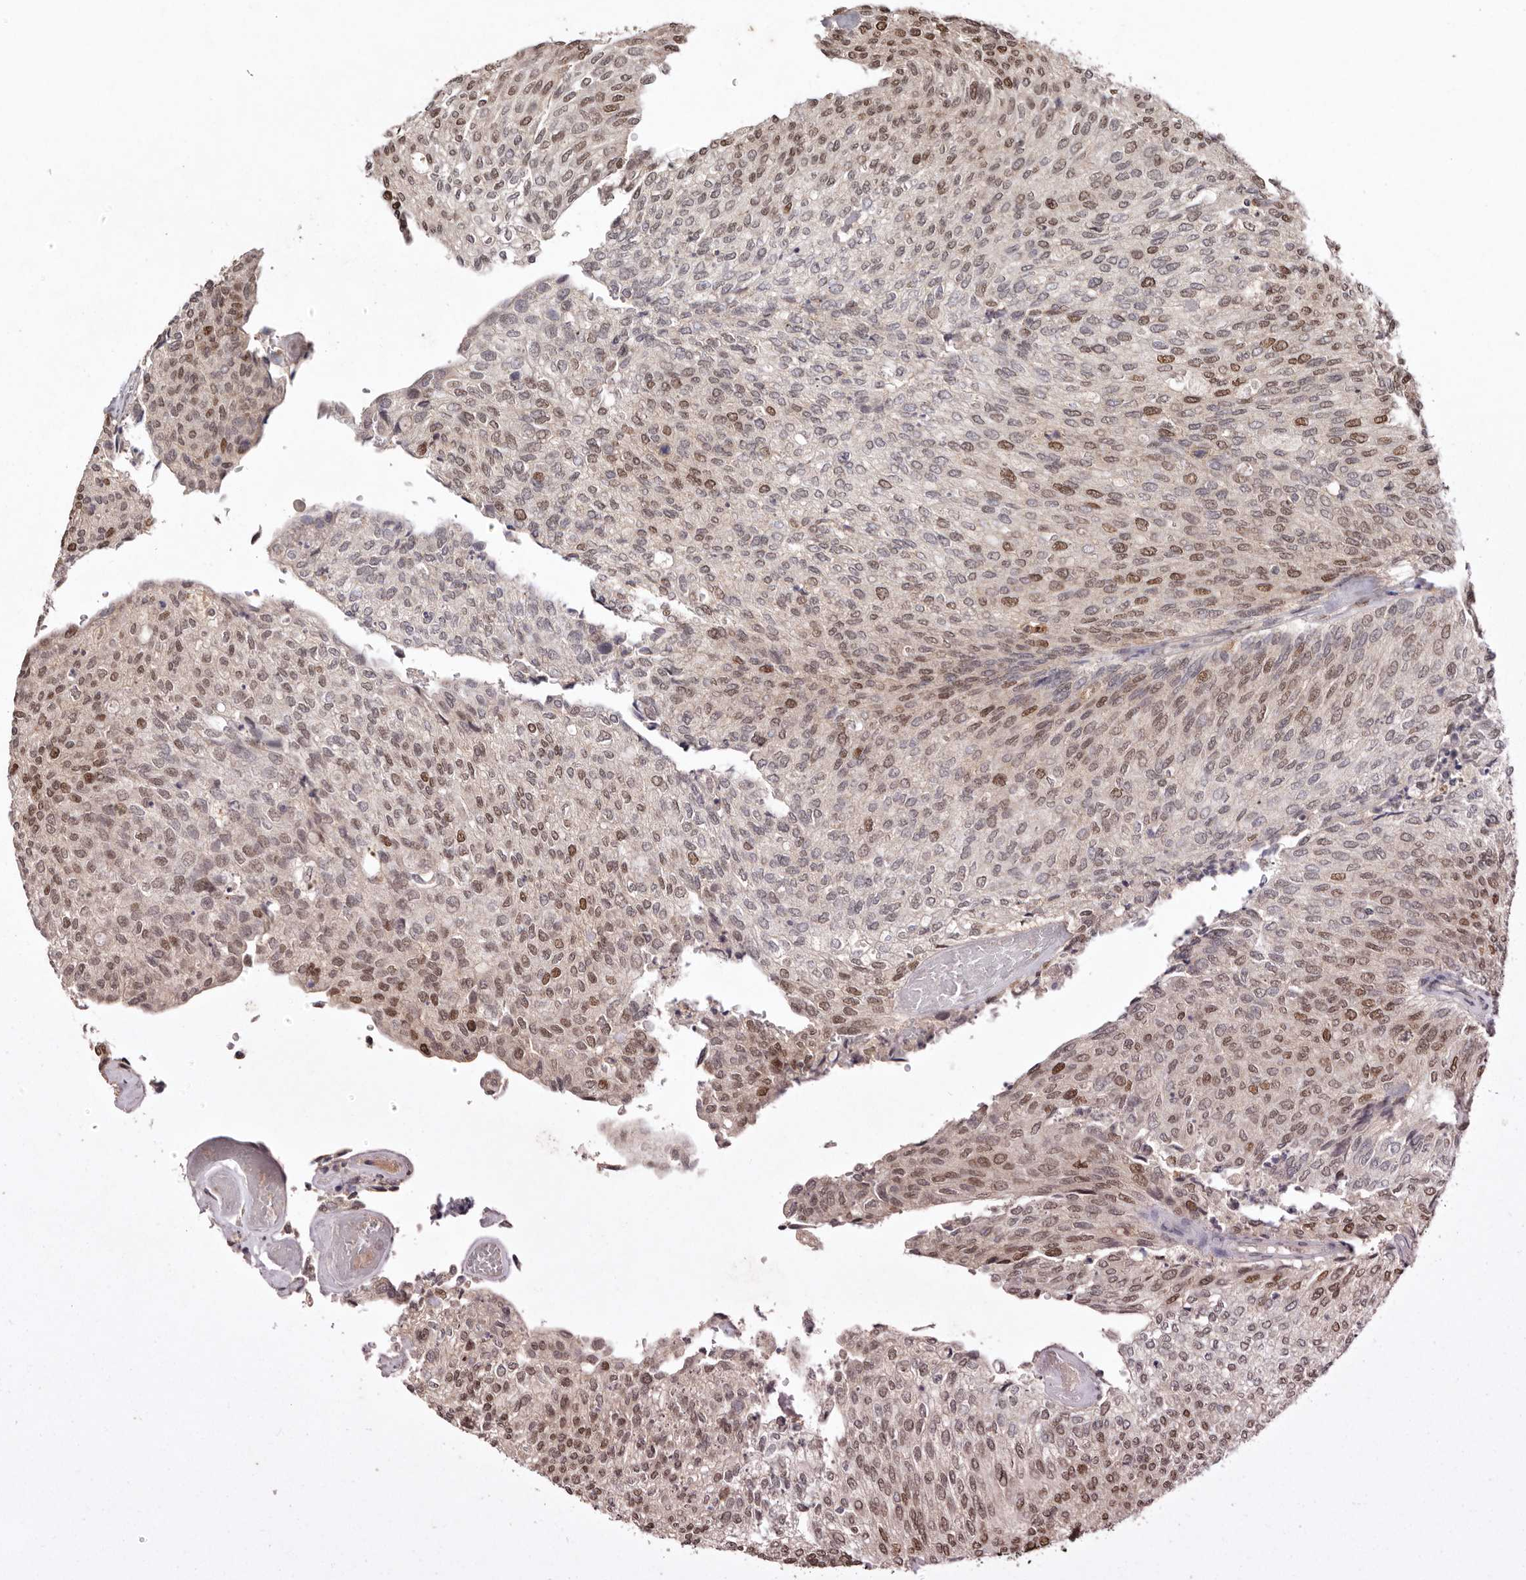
{"staining": {"intensity": "moderate", "quantity": ">75%", "location": "nuclear"}, "tissue": "urothelial cancer", "cell_type": "Tumor cells", "image_type": "cancer", "snomed": [{"axis": "morphology", "description": "Urothelial carcinoma, Low grade"}, {"axis": "topography", "description": "Urinary bladder"}], "caption": "Urothelial cancer was stained to show a protein in brown. There is medium levels of moderate nuclear expression in about >75% of tumor cells.", "gene": "NOTCH1", "patient": {"sex": "female", "age": 79}}